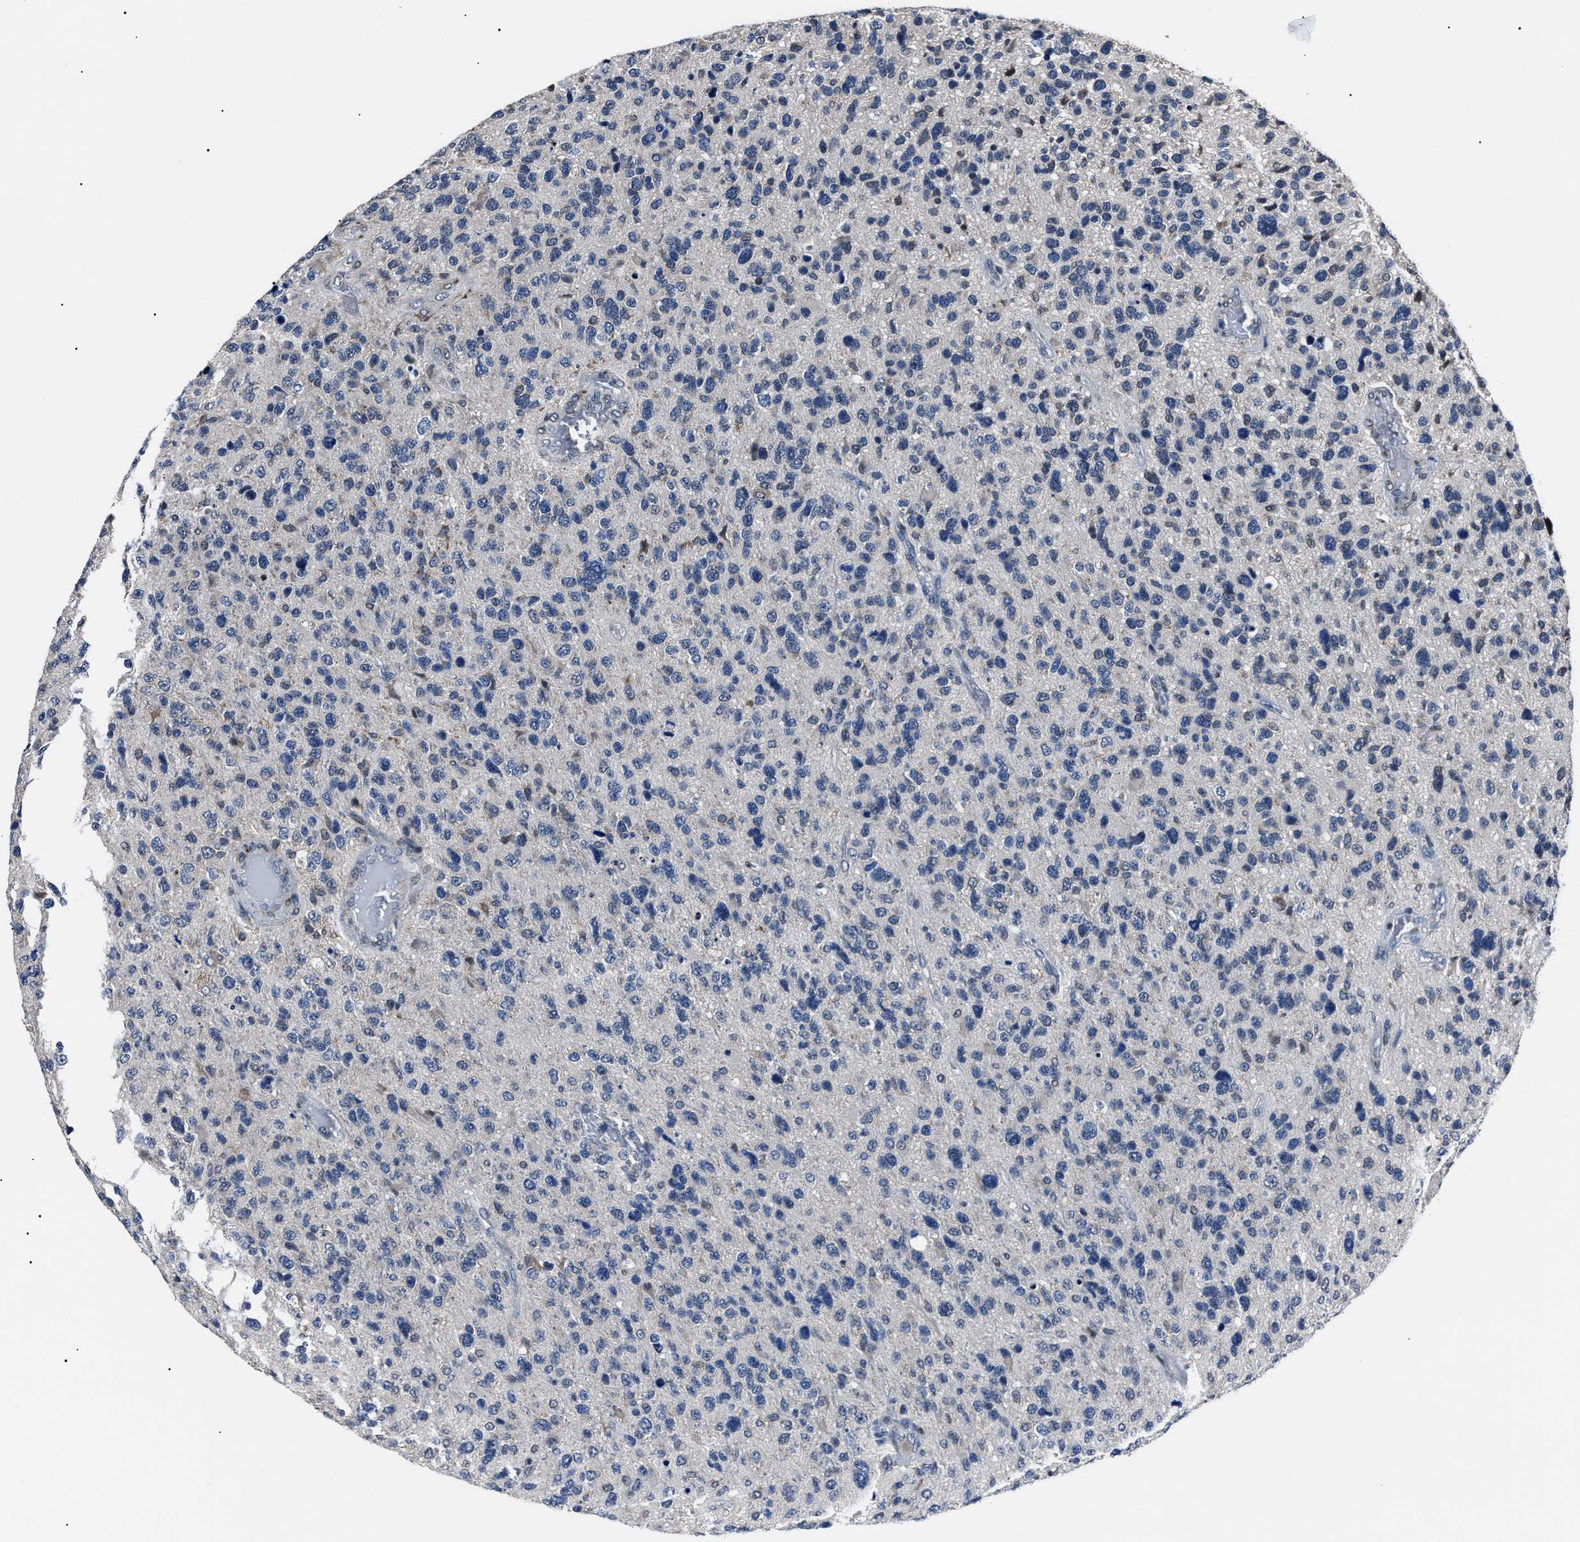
{"staining": {"intensity": "negative", "quantity": "none", "location": "none"}, "tissue": "glioma", "cell_type": "Tumor cells", "image_type": "cancer", "snomed": [{"axis": "morphology", "description": "Glioma, malignant, High grade"}, {"axis": "topography", "description": "Brain"}], "caption": "DAB (3,3'-diaminobenzidine) immunohistochemical staining of human malignant glioma (high-grade) exhibits no significant expression in tumor cells.", "gene": "LRRC14", "patient": {"sex": "female", "age": 58}}